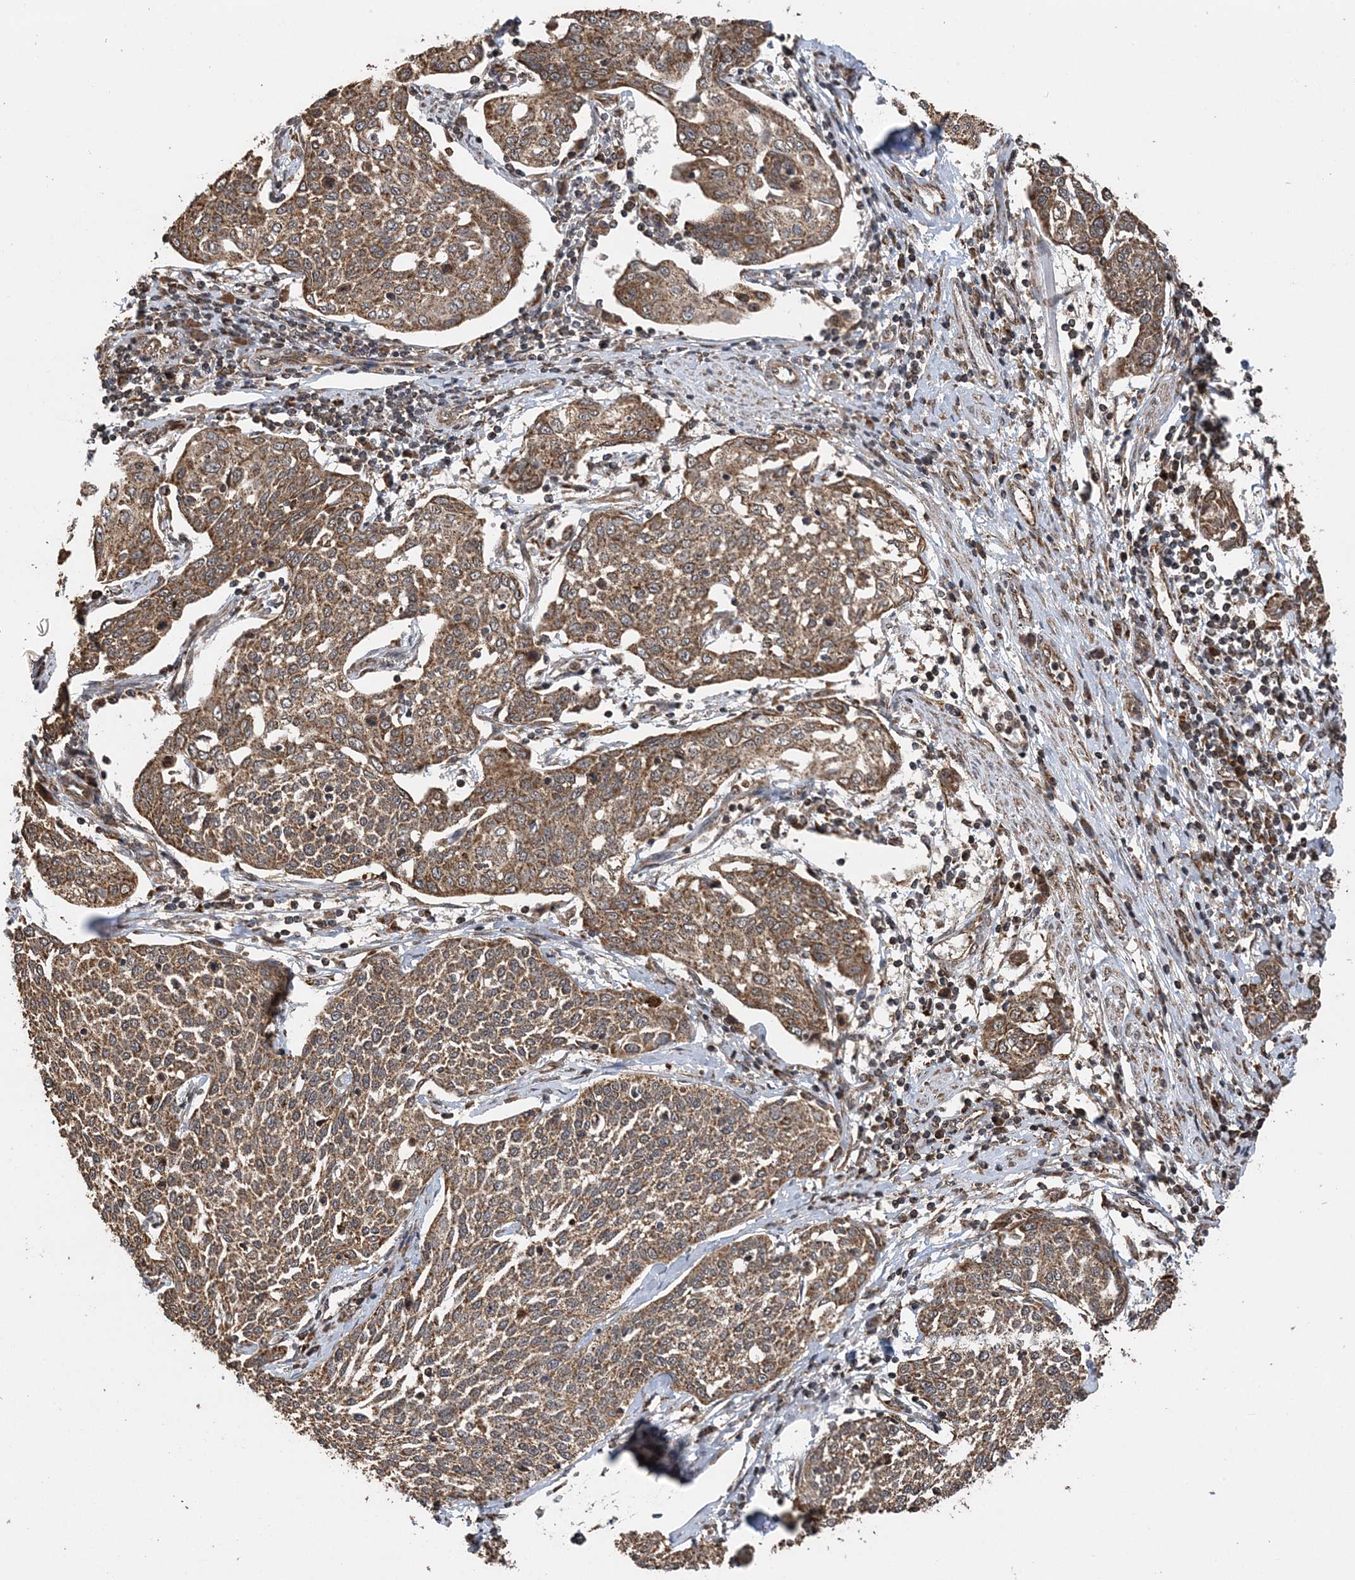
{"staining": {"intensity": "moderate", "quantity": ">75%", "location": "cytoplasmic/membranous"}, "tissue": "cervical cancer", "cell_type": "Tumor cells", "image_type": "cancer", "snomed": [{"axis": "morphology", "description": "Squamous cell carcinoma, NOS"}, {"axis": "topography", "description": "Cervix"}], "caption": "Protein expression analysis of human cervical squamous cell carcinoma reveals moderate cytoplasmic/membranous positivity in about >75% of tumor cells. (brown staining indicates protein expression, while blue staining denotes nuclei).", "gene": "PCBP1", "patient": {"sex": "female", "age": 34}}